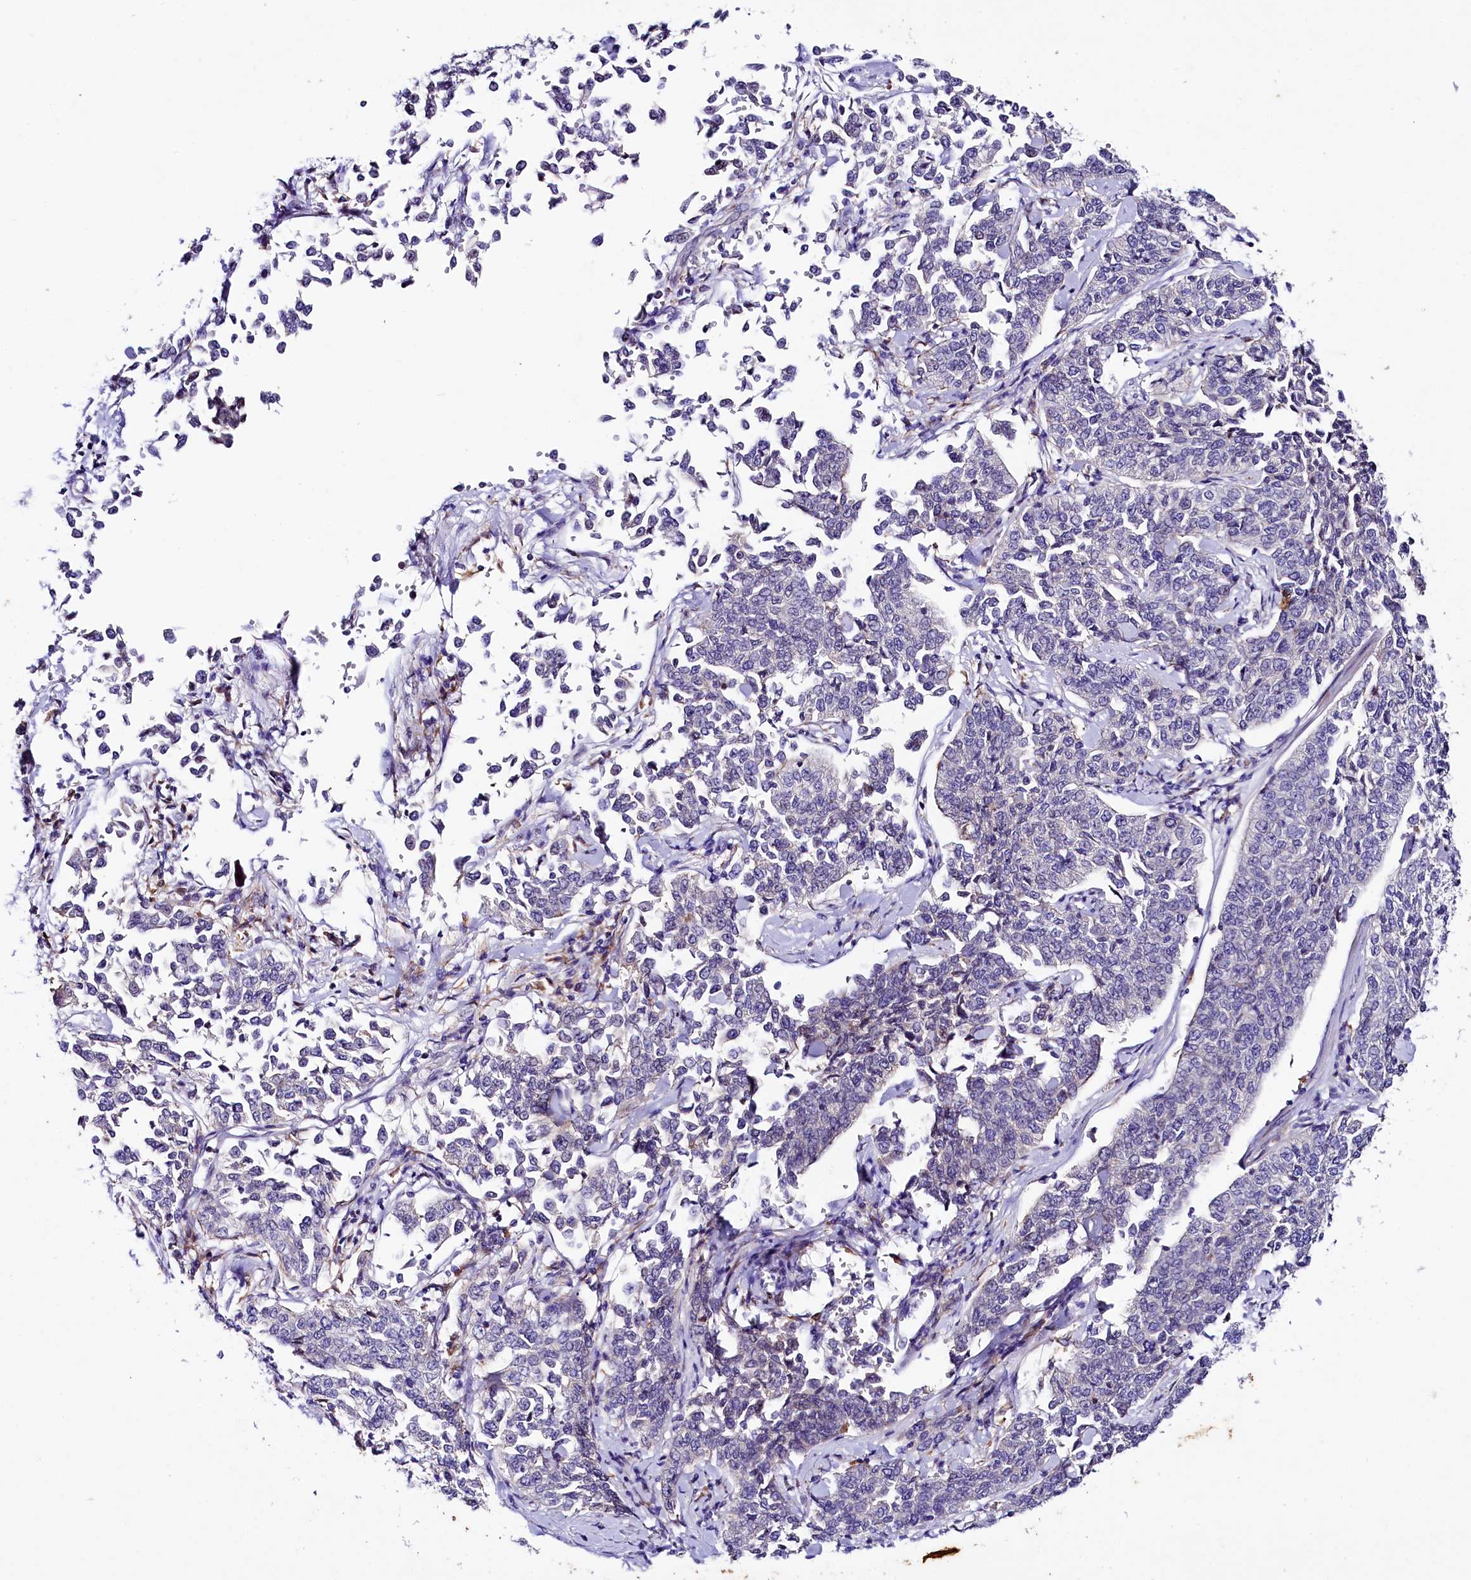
{"staining": {"intensity": "negative", "quantity": "none", "location": "none"}, "tissue": "cervical cancer", "cell_type": "Tumor cells", "image_type": "cancer", "snomed": [{"axis": "morphology", "description": "Squamous cell carcinoma, NOS"}, {"axis": "topography", "description": "Cervix"}], "caption": "Immunohistochemical staining of cervical cancer (squamous cell carcinoma) displays no significant positivity in tumor cells.", "gene": "SACM1L", "patient": {"sex": "female", "age": 35}}